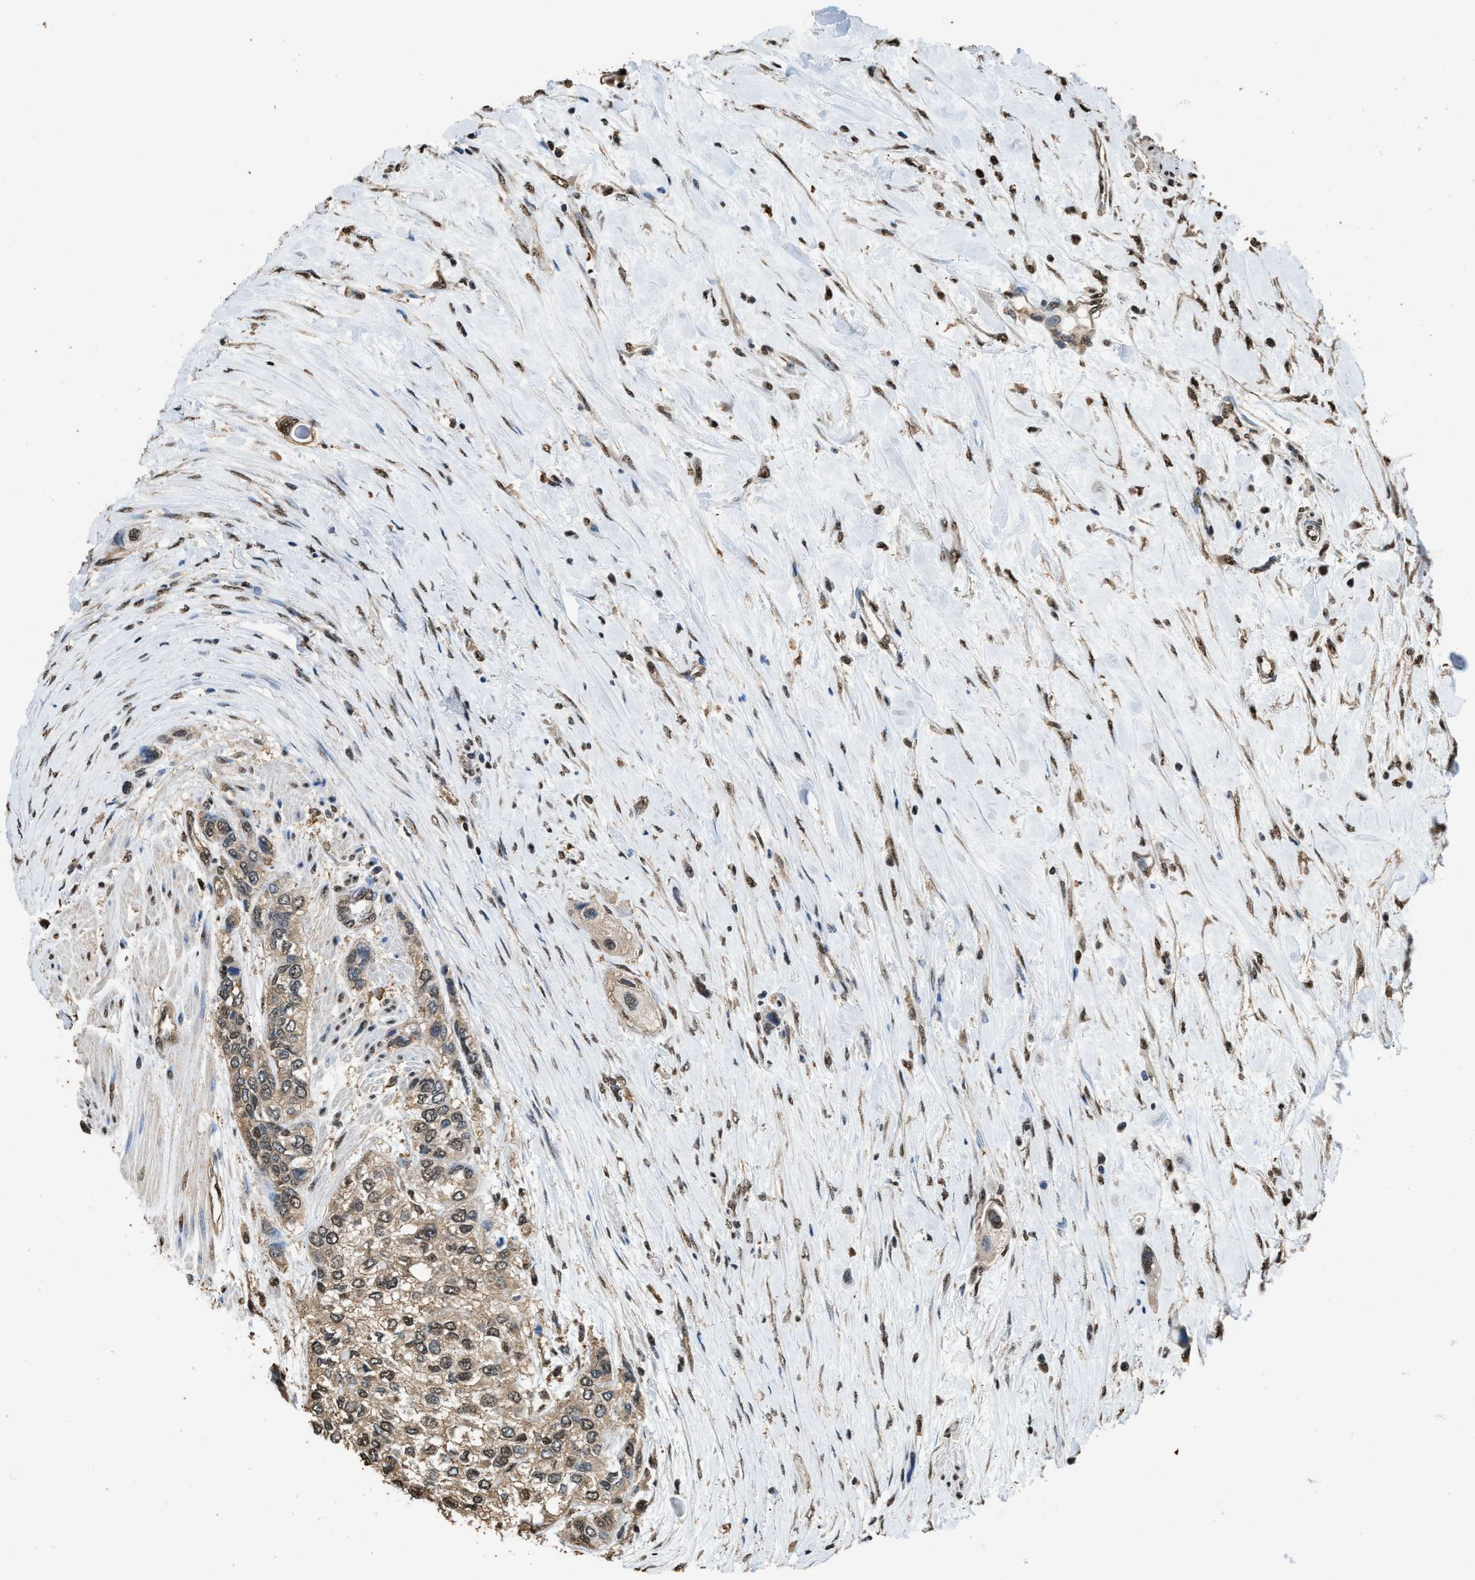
{"staining": {"intensity": "moderate", "quantity": ">75%", "location": "cytoplasmic/membranous,nuclear"}, "tissue": "urothelial cancer", "cell_type": "Tumor cells", "image_type": "cancer", "snomed": [{"axis": "morphology", "description": "Urothelial carcinoma, High grade"}, {"axis": "topography", "description": "Urinary bladder"}], "caption": "A histopathology image of urothelial cancer stained for a protein exhibits moderate cytoplasmic/membranous and nuclear brown staining in tumor cells.", "gene": "GAPDH", "patient": {"sex": "female", "age": 56}}